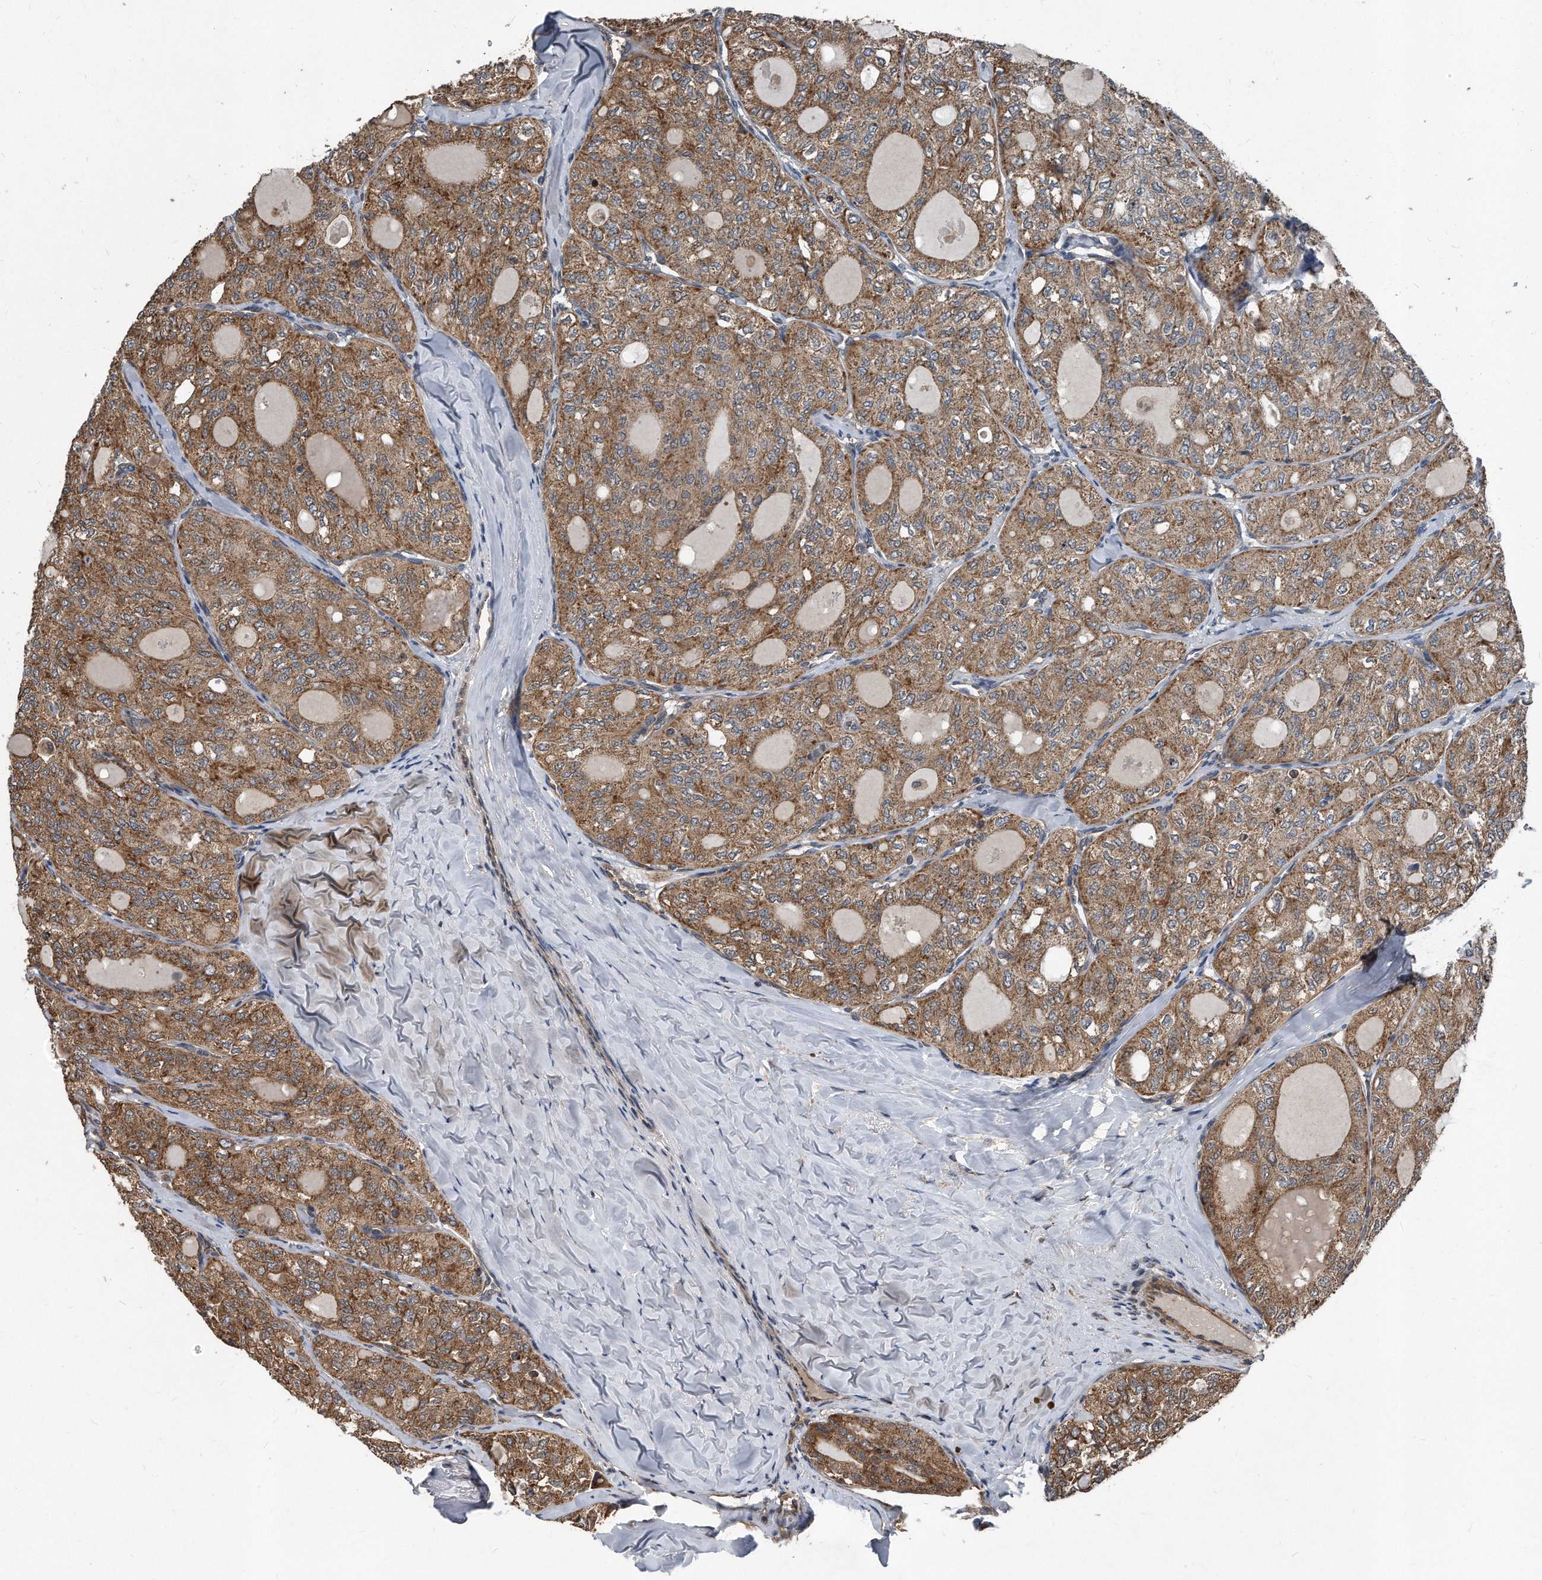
{"staining": {"intensity": "moderate", "quantity": ">75%", "location": "cytoplasmic/membranous"}, "tissue": "thyroid cancer", "cell_type": "Tumor cells", "image_type": "cancer", "snomed": [{"axis": "morphology", "description": "Follicular adenoma carcinoma, NOS"}, {"axis": "topography", "description": "Thyroid gland"}], "caption": "Follicular adenoma carcinoma (thyroid) stained with a protein marker displays moderate staining in tumor cells.", "gene": "FAM136A", "patient": {"sex": "male", "age": 75}}